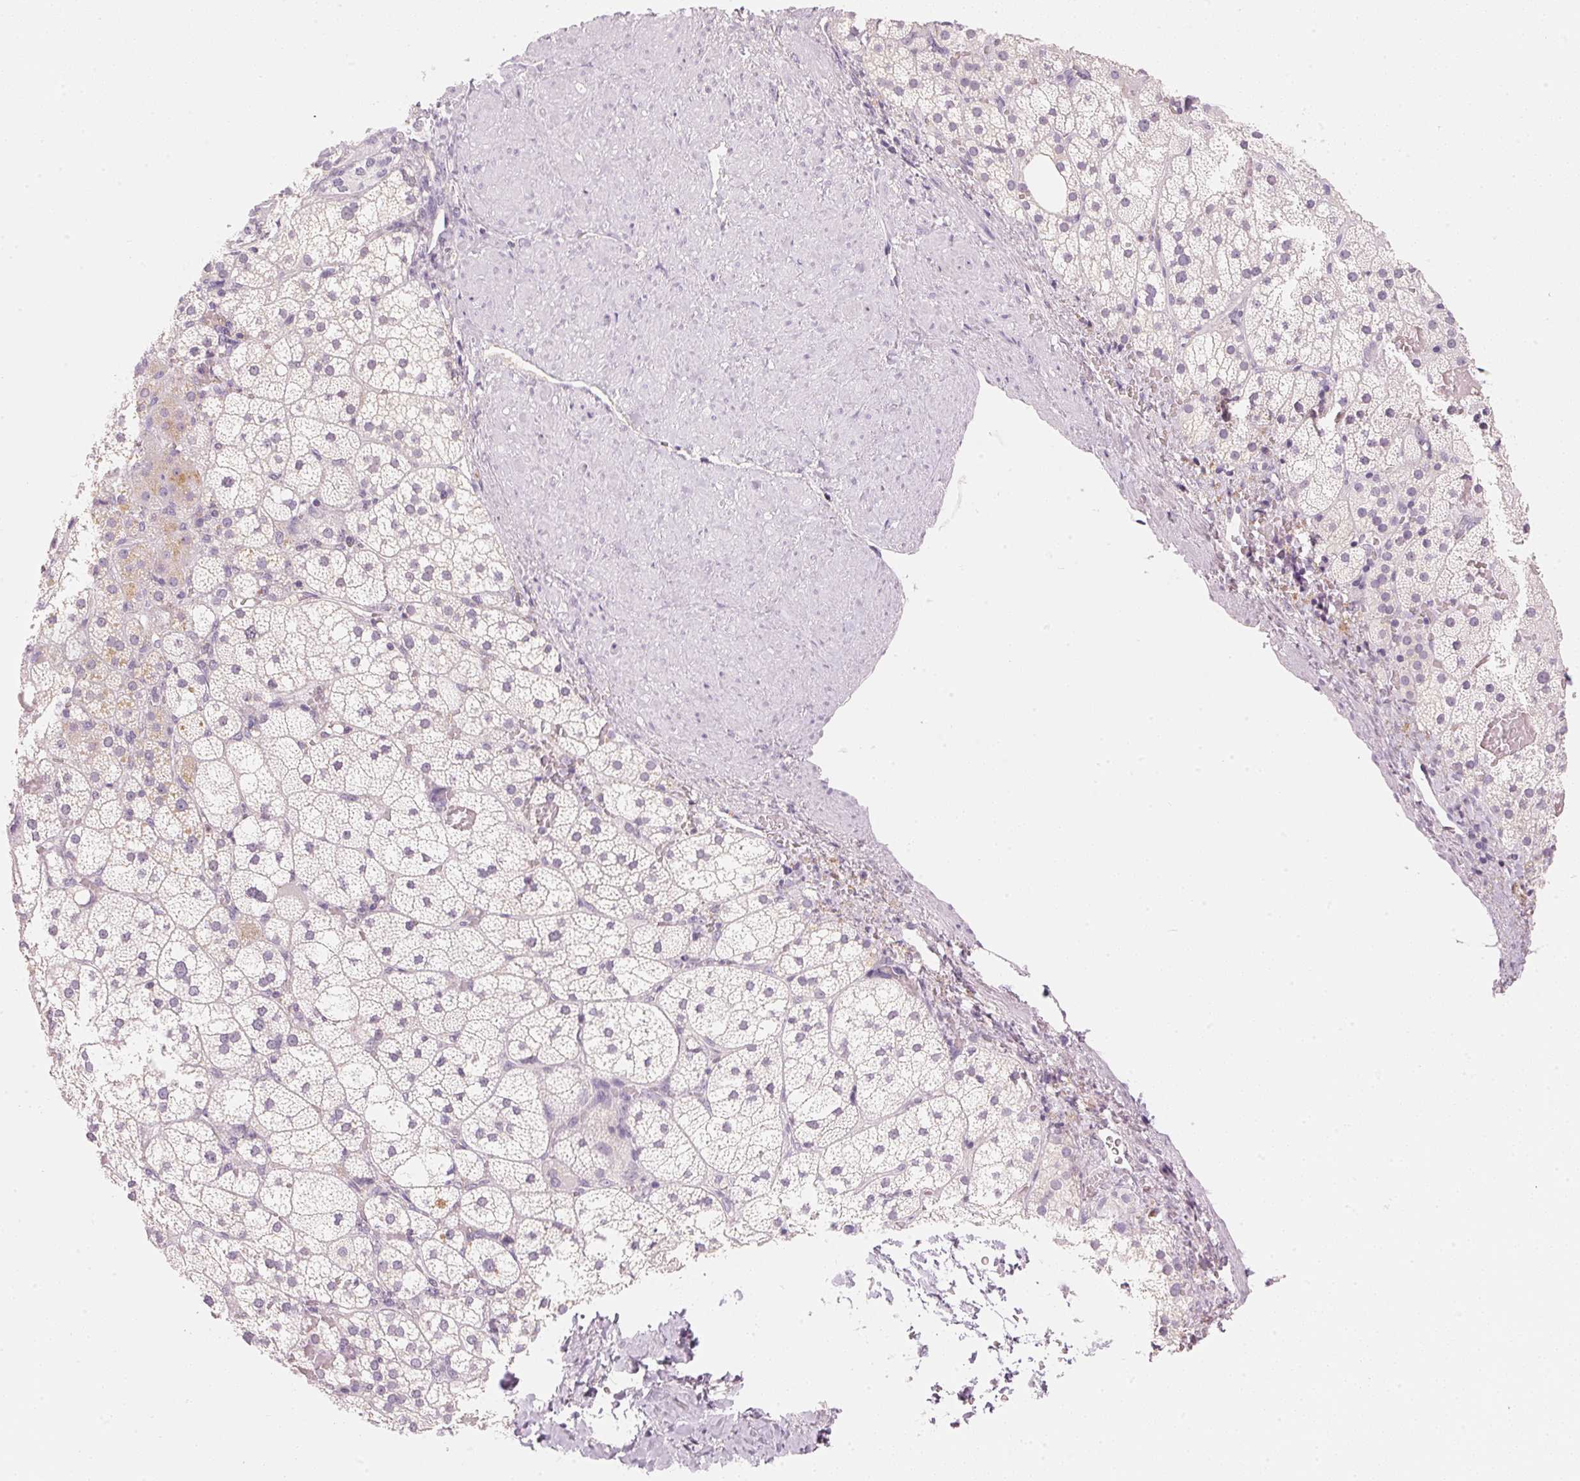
{"staining": {"intensity": "negative", "quantity": "none", "location": "none"}, "tissue": "adrenal gland", "cell_type": "Glandular cells", "image_type": "normal", "snomed": [{"axis": "morphology", "description": "Normal tissue, NOS"}, {"axis": "topography", "description": "Adrenal gland"}], "caption": "The micrograph shows no staining of glandular cells in benign adrenal gland.", "gene": "HOXB13", "patient": {"sex": "male", "age": 53}}